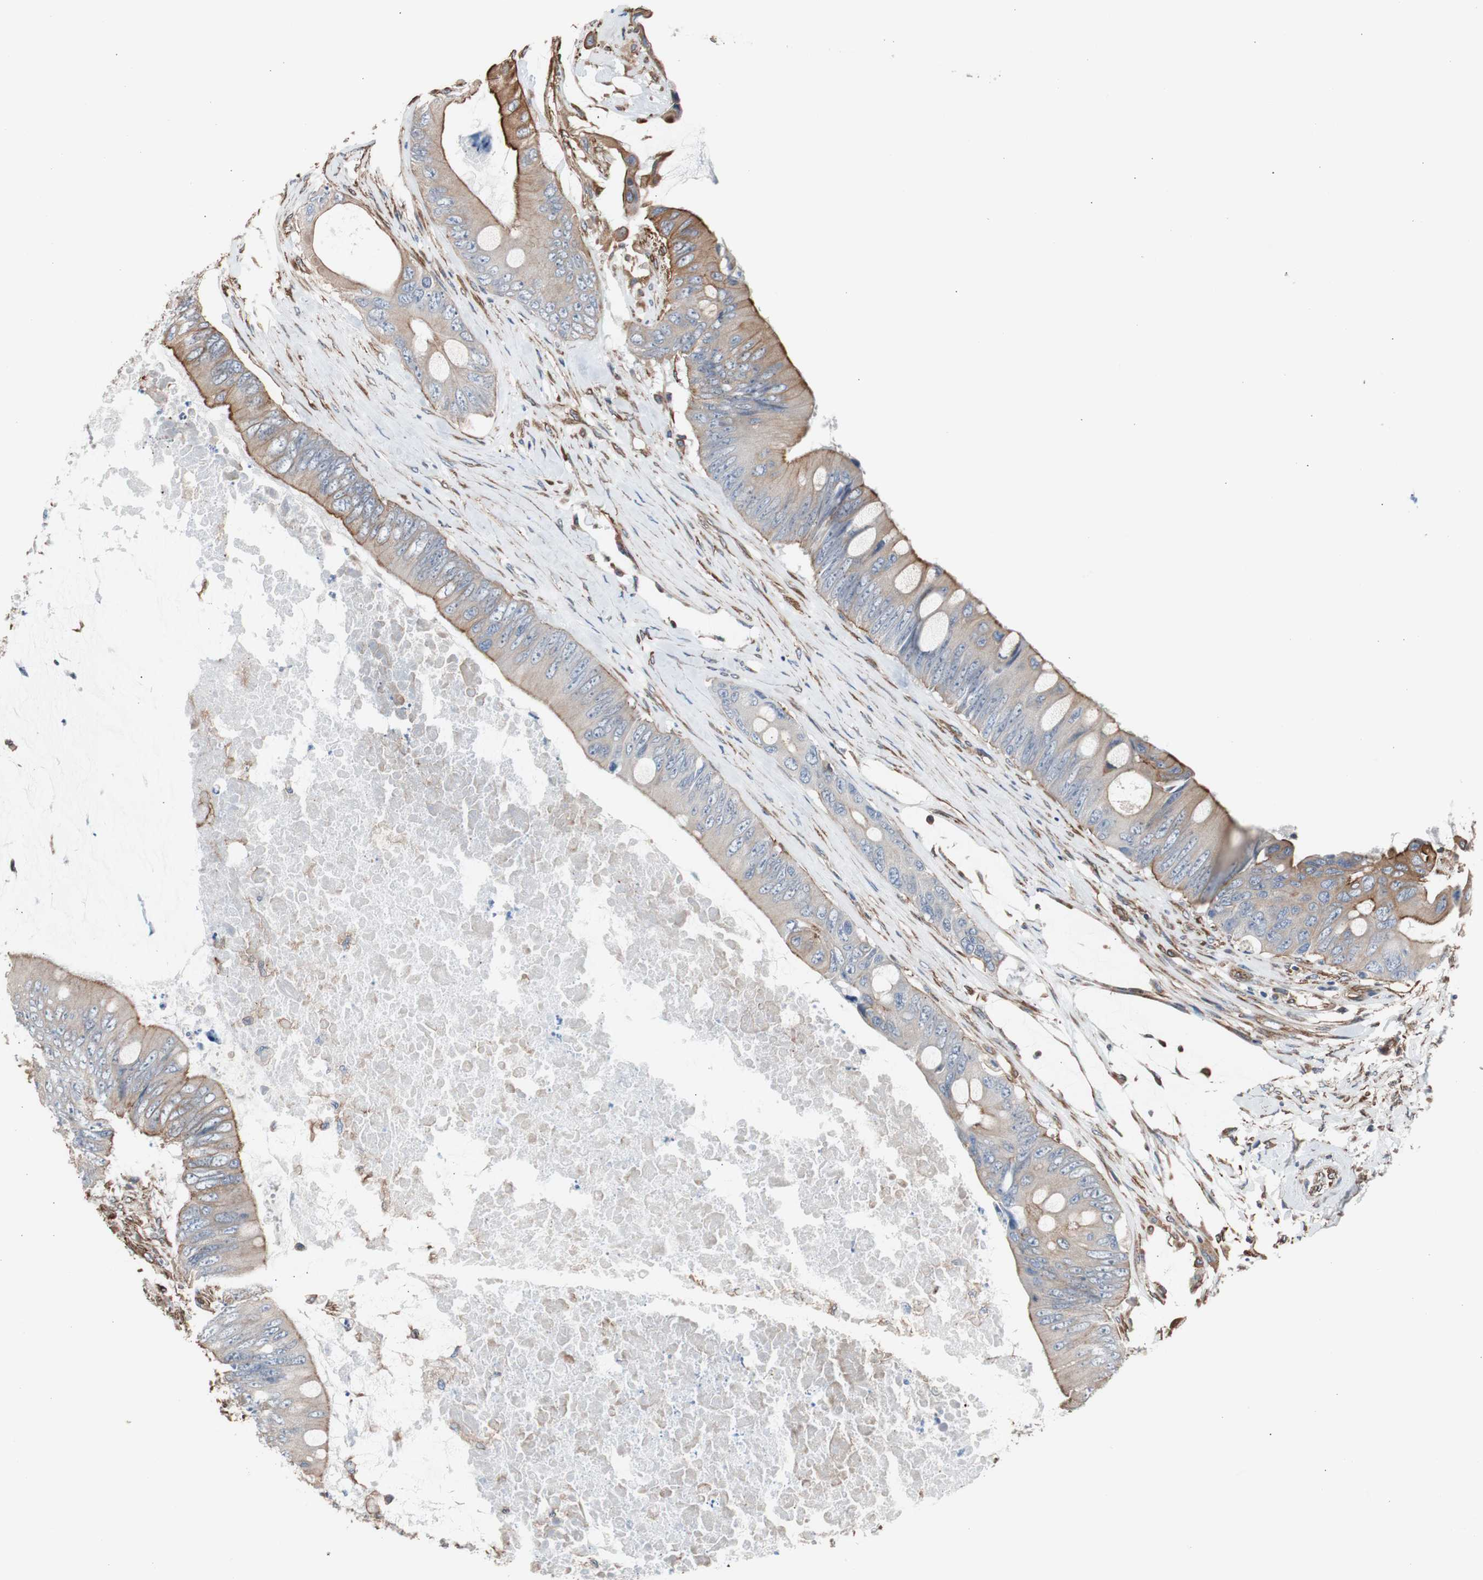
{"staining": {"intensity": "weak", "quantity": "25%-75%", "location": "cytoplasmic/membranous"}, "tissue": "colorectal cancer", "cell_type": "Tumor cells", "image_type": "cancer", "snomed": [{"axis": "morphology", "description": "Adenocarcinoma, NOS"}, {"axis": "topography", "description": "Rectum"}], "caption": "Weak cytoplasmic/membranous positivity for a protein is seen in approximately 25%-75% of tumor cells of adenocarcinoma (colorectal) using immunohistochemistry.", "gene": "KIF3B", "patient": {"sex": "female", "age": 77}}